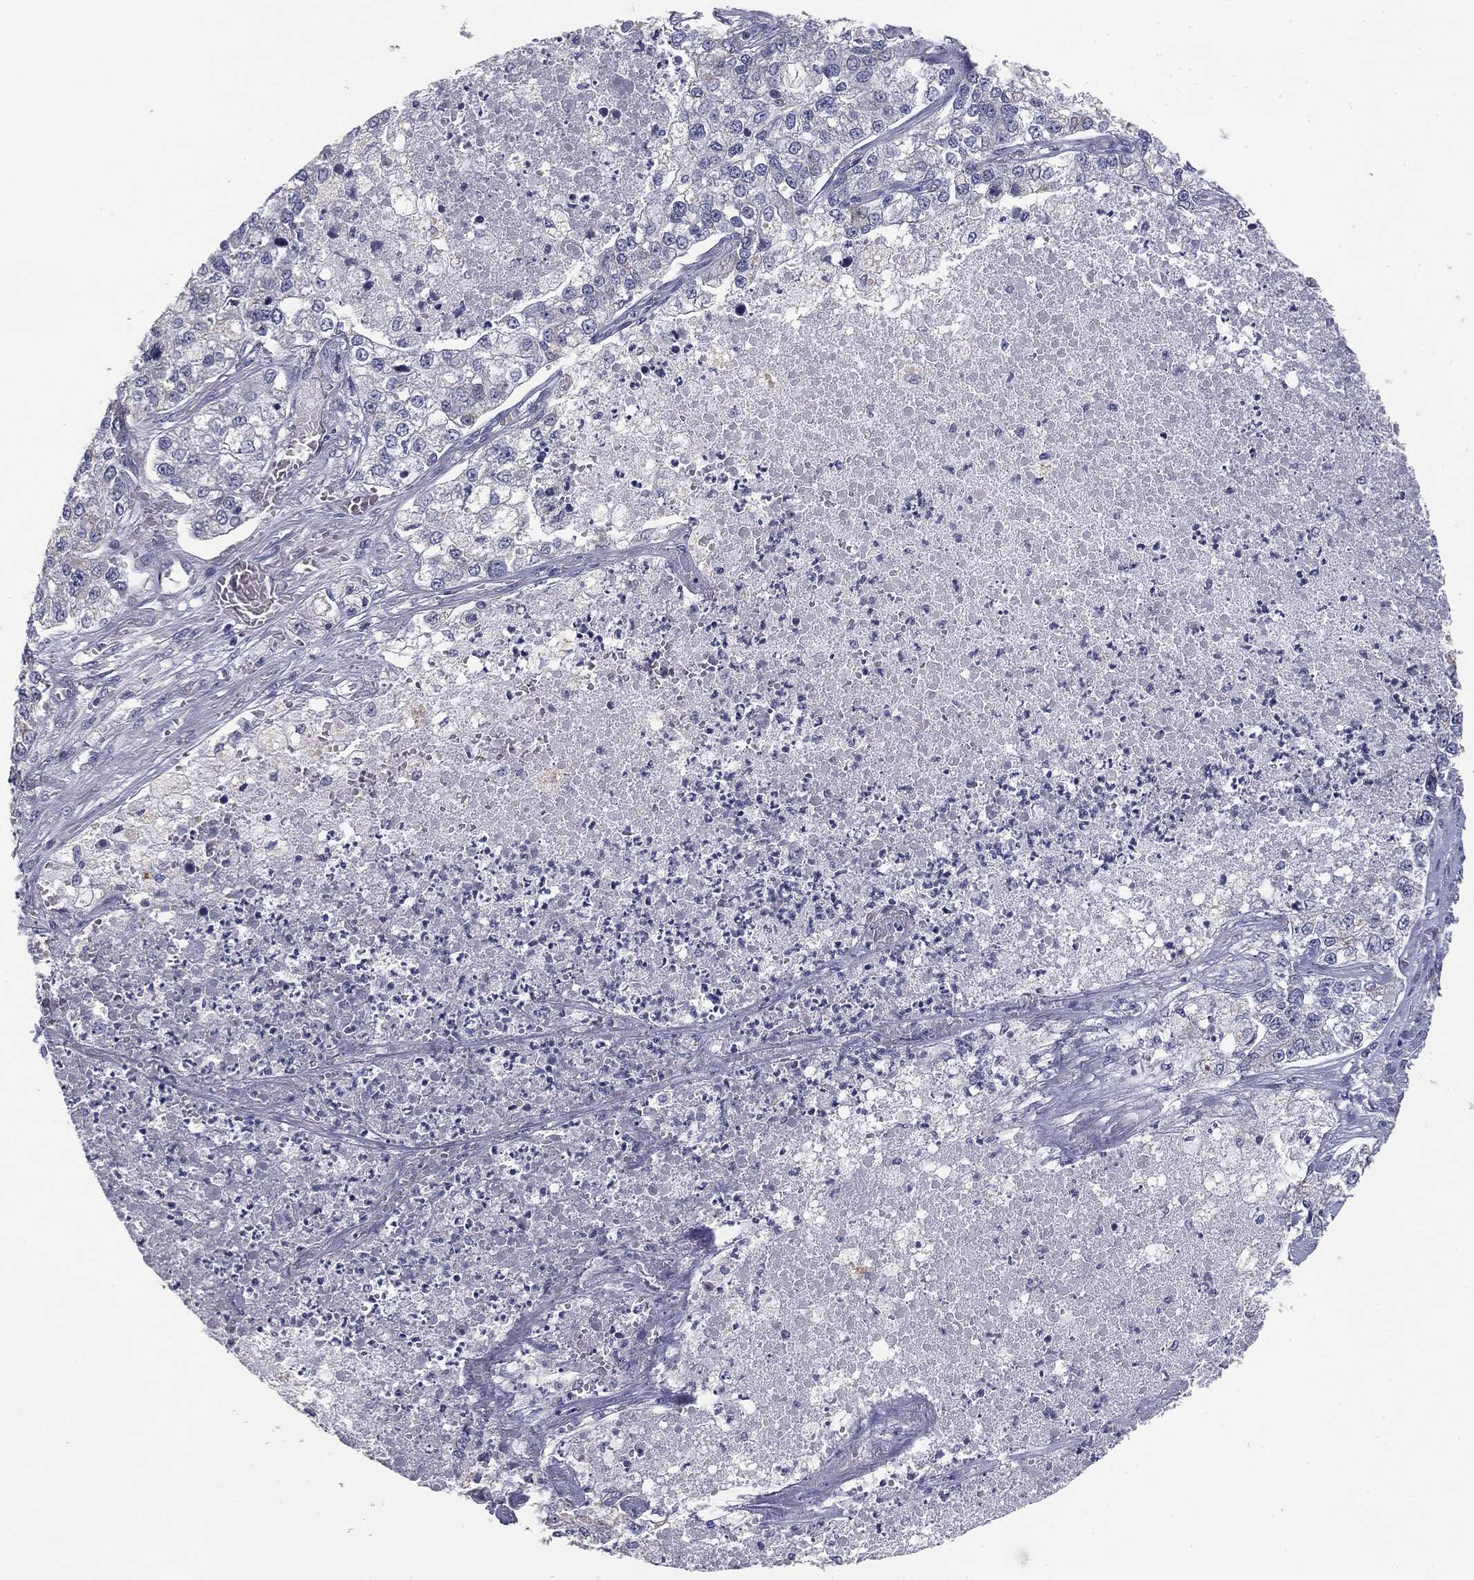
{"staining": {"intensity": "negative", "quantity": "none", "location": "none"}, "tissue": "lung cancer", "cell_type": "Tumor cells", "image_type": "cancer", "snomed": [{"axis": "morphology", "description": "Adenocarcinoma, NOS"}, {"axis": "topography", "description": "Lung"}], "caption": "High power microscopy micrograph of an IHC image of lung cancer, revealing no significant positivity in tumor cells.", "gene": "MUC1", "patient": {"sex": "male", "age": 49}}